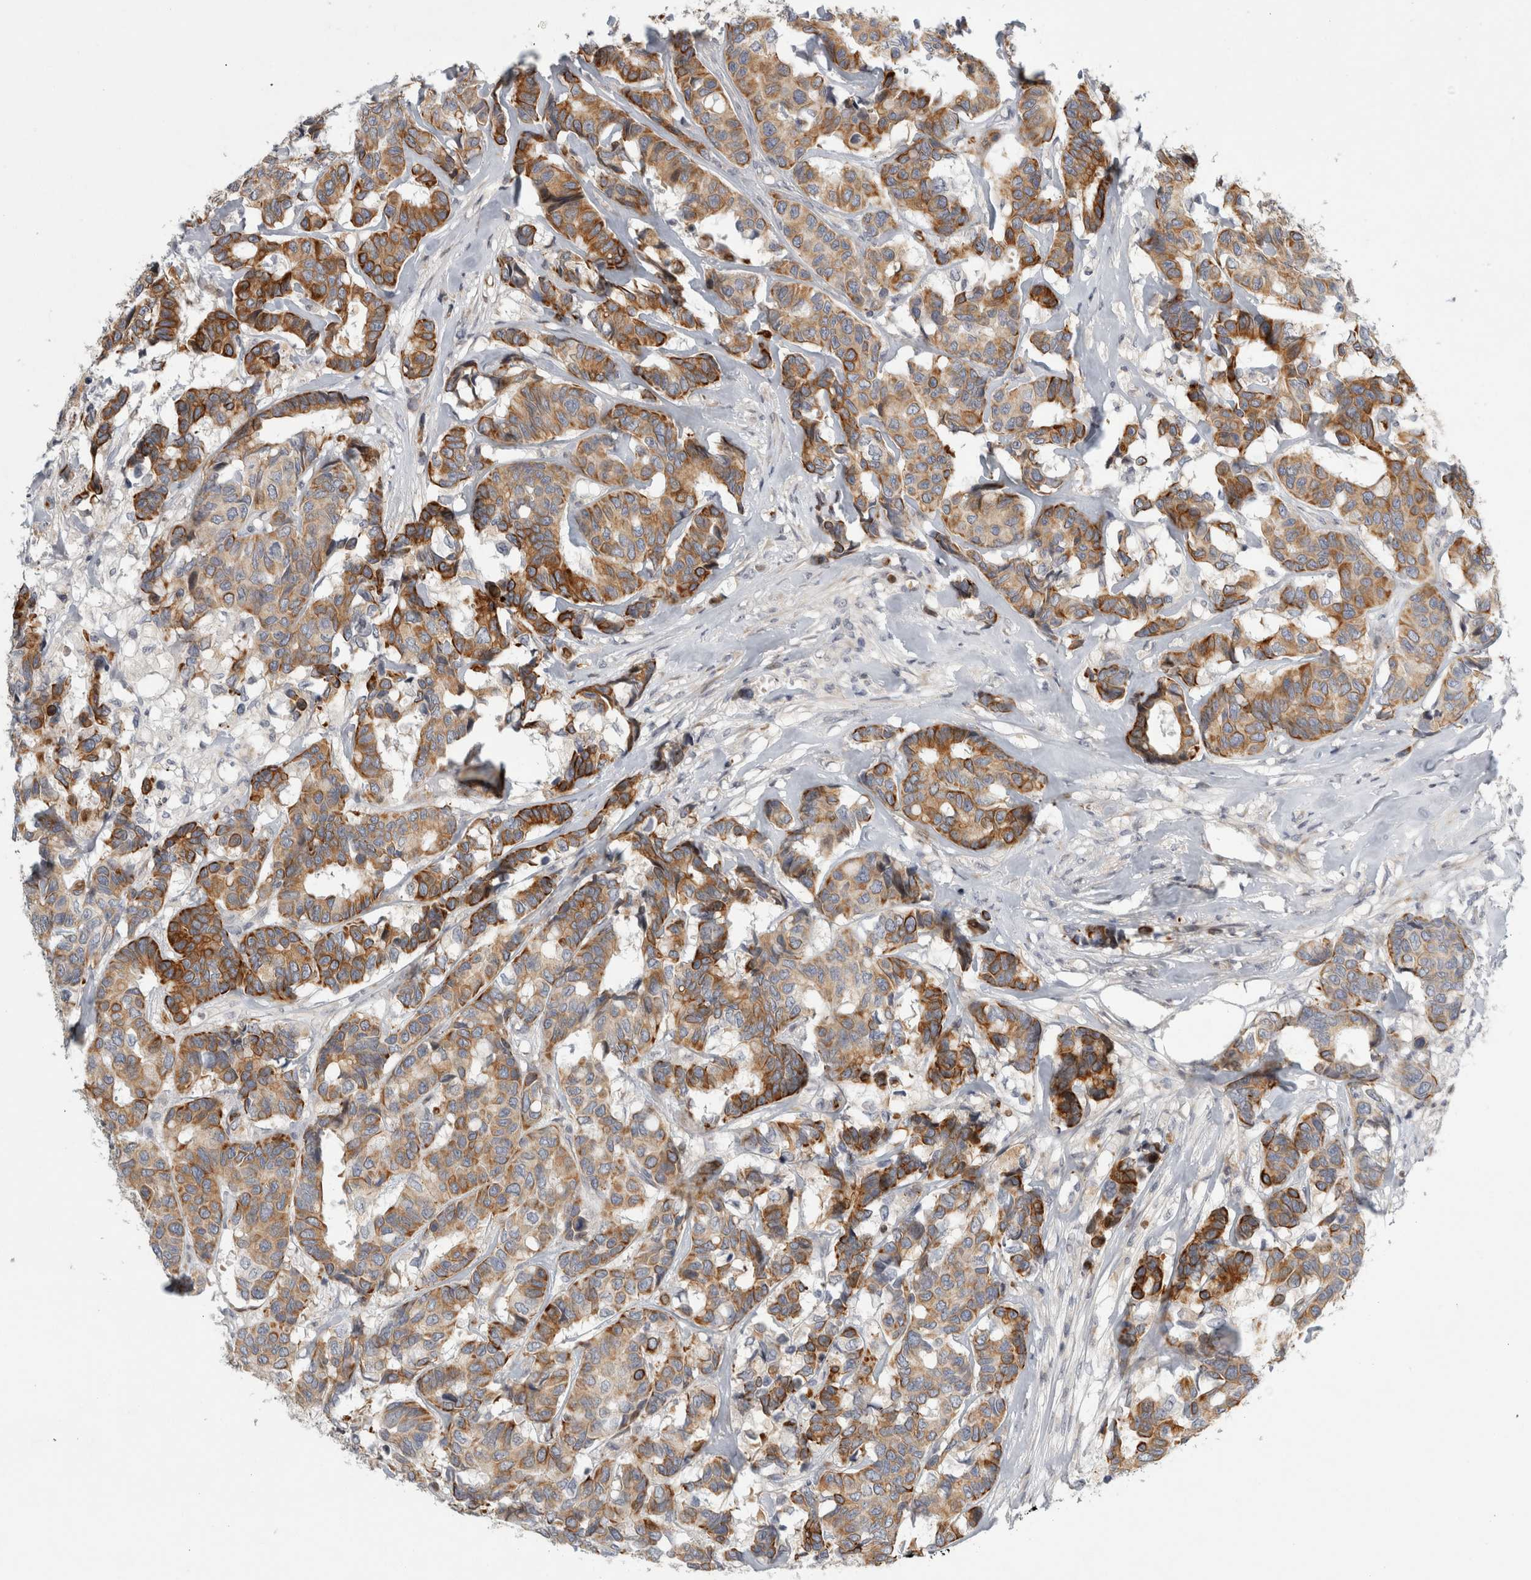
{"staining": {"intensity": "strong", "quantity": "25%-75%", "location": "cytoplasmic/membranous"}, "tissue": "breast cancer", "cell_type": "Tumor cells", "image_type": "cancer", "snomed": [{"axis": "morphology", "description": "Duct carcinoma"}, {"axis": "topography", "description": "Breast"}], "caption": "Breast intraductal carcinoma tissue reveals strong cytoplasmic/membranous expression in about 25%-75% of tumor cells, visualized by immunohistochemistry.", "gene": "UTP25", "patient": {"sex": "female", "age": 87}}